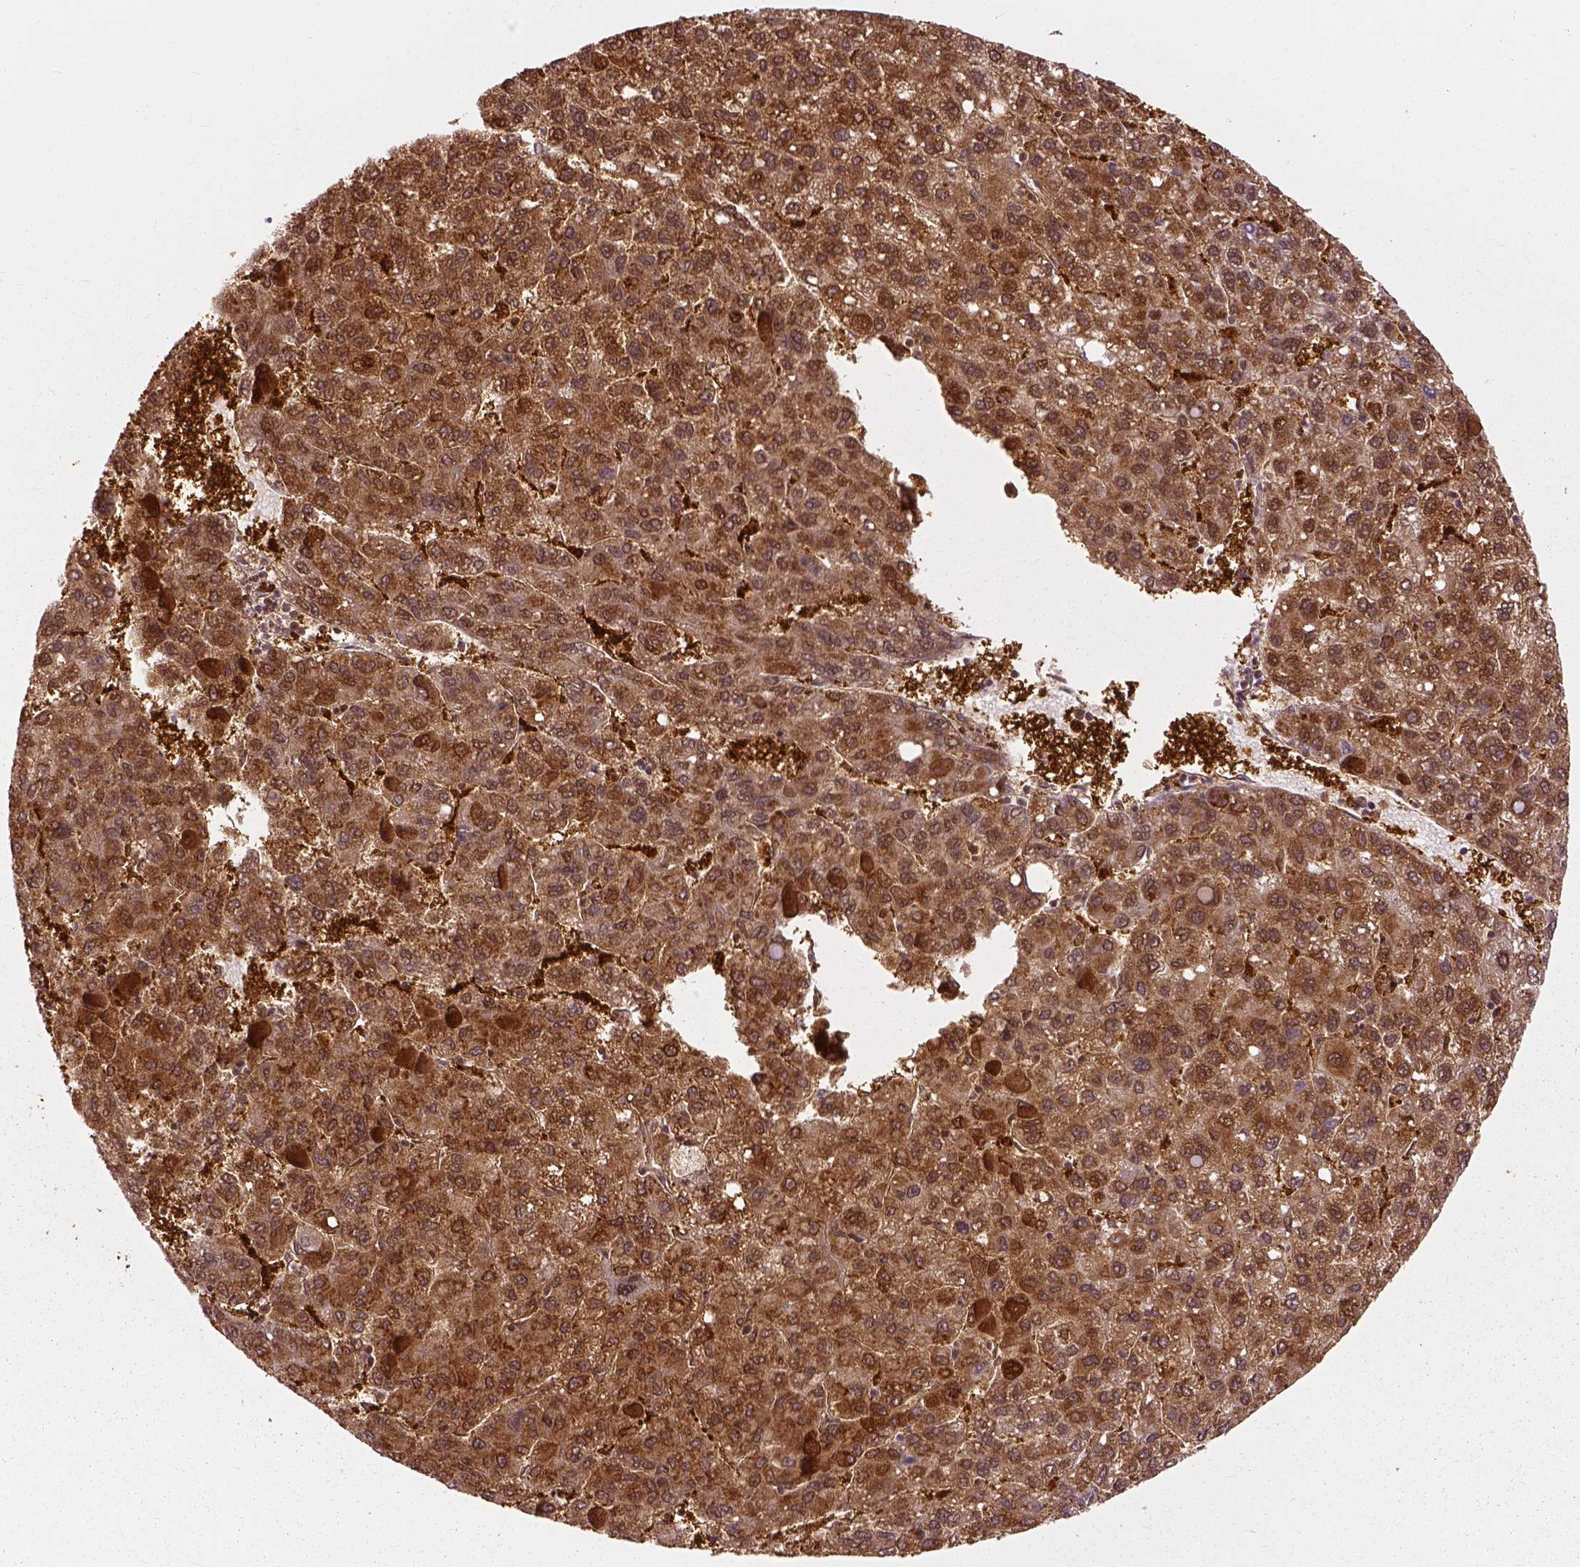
{"staining": {"intensity": "moderate", "quantity": ">75%", "location": "cytoplasmic/membranous"}, "tissue": "liver cancer", "cell_type": "Tumor cells", "image_type": "cancer", "snomed": [{"axis": "morphology", "description": "Carcinoma, Hepatocellular, NOS"}, {"axis": "topography", "description": "Liver"}], "caption": "DAB (3,3'-diaminobenzidine) immunohistochemical staining of liver cancer (hepatocellular carcinoma) displays moderate cytoplasmic/membranous protein positivity in about >75% of tumor cells.", "gene": "GPI", "patient": {"sex": "female", "age": 82}}